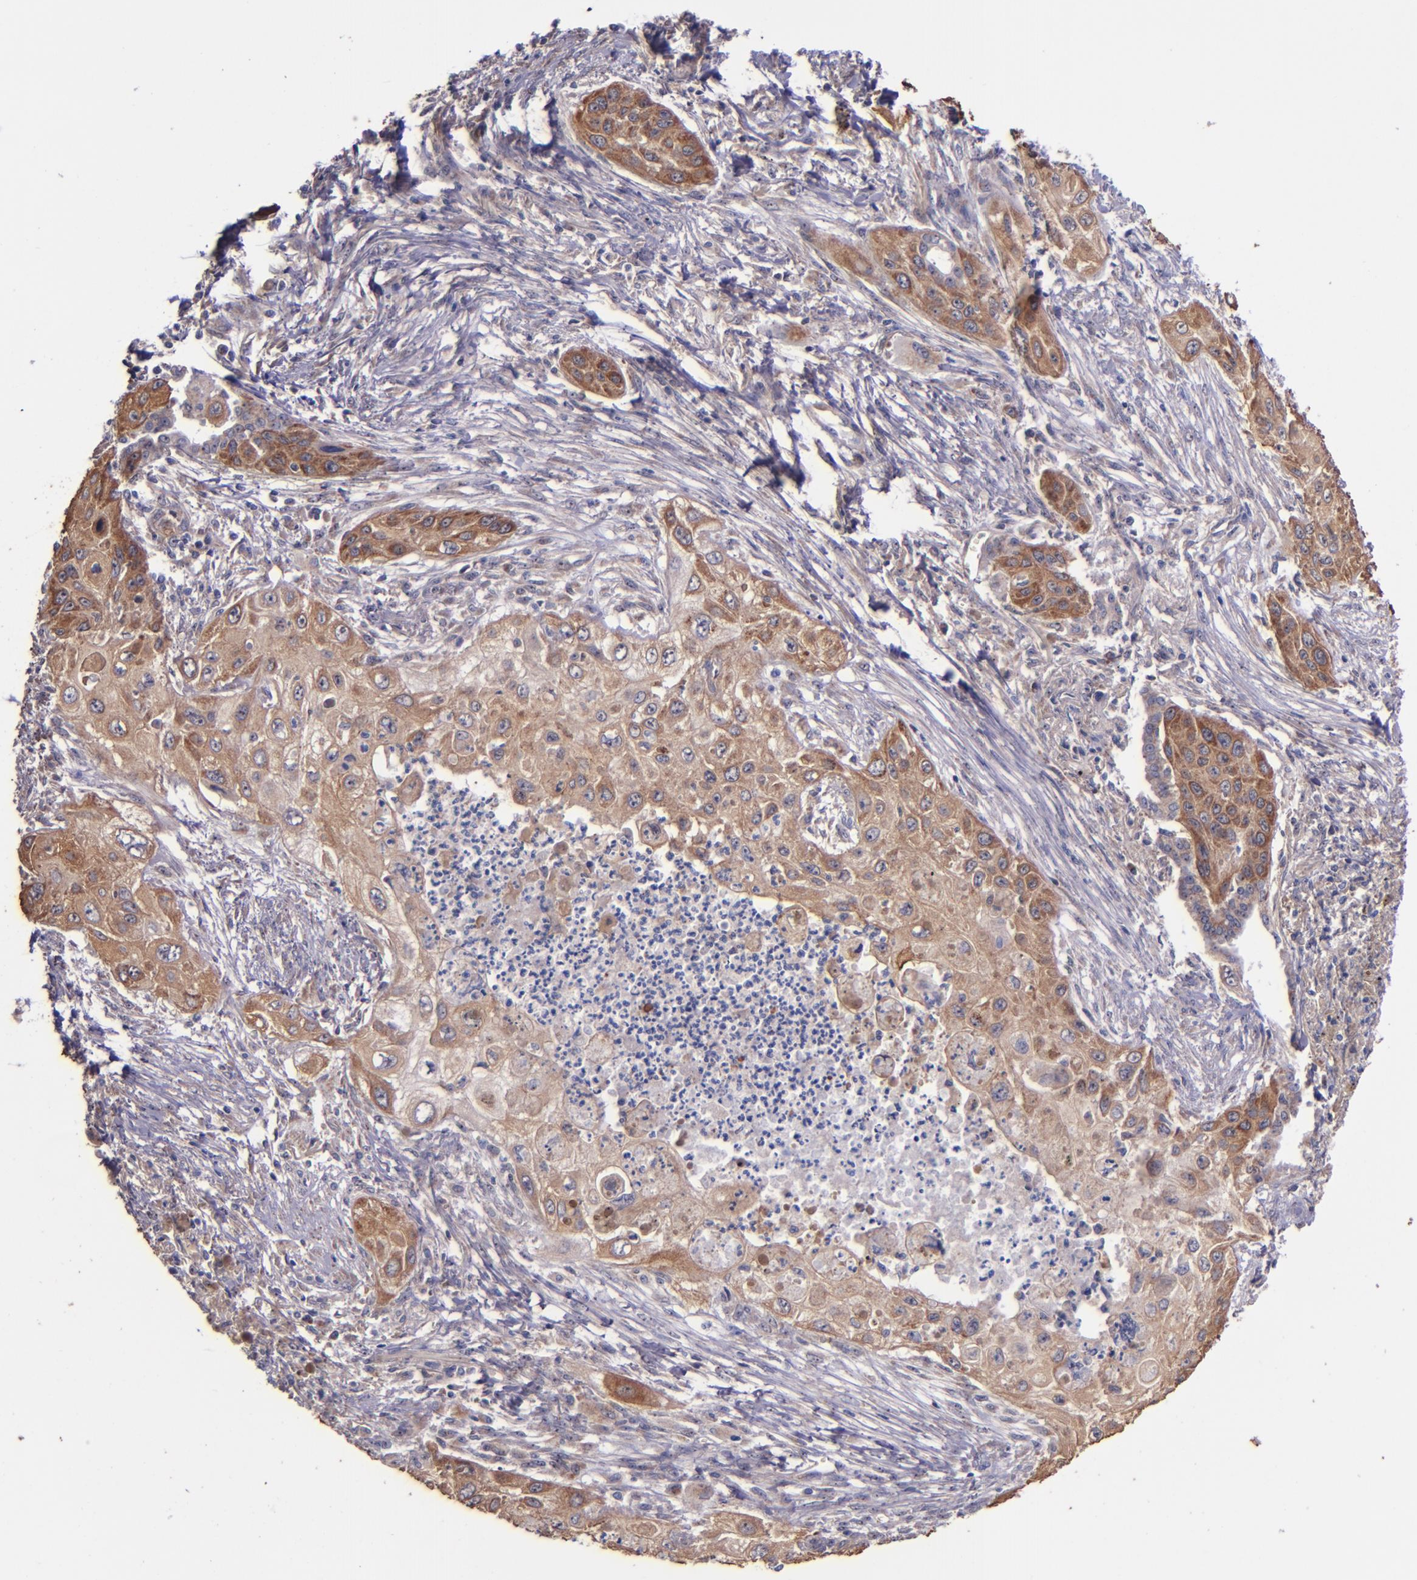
{"staining": {"intensity": "moderate", "quantity": ">75%", "location": "cytoplasmic/membranous"}, "tissue": "lung cancer", "cell_type": "Tumor cells", "image_type": "cancer", "snomed": [{"axis": "morphology", "description": "Squamous cell carcinoma, NOS"}, {"axis": "topography", "description": "Lung"}], "caption": "Immunohistochemistry (DAB) staining of lung cancer (squamous cell carcinoma) reveals moderate cytoplasmic/membranous protein expression in about >75% of tumor cells.", "gene": "SHC1", "patient": {"sex": "male", "age": 71}}